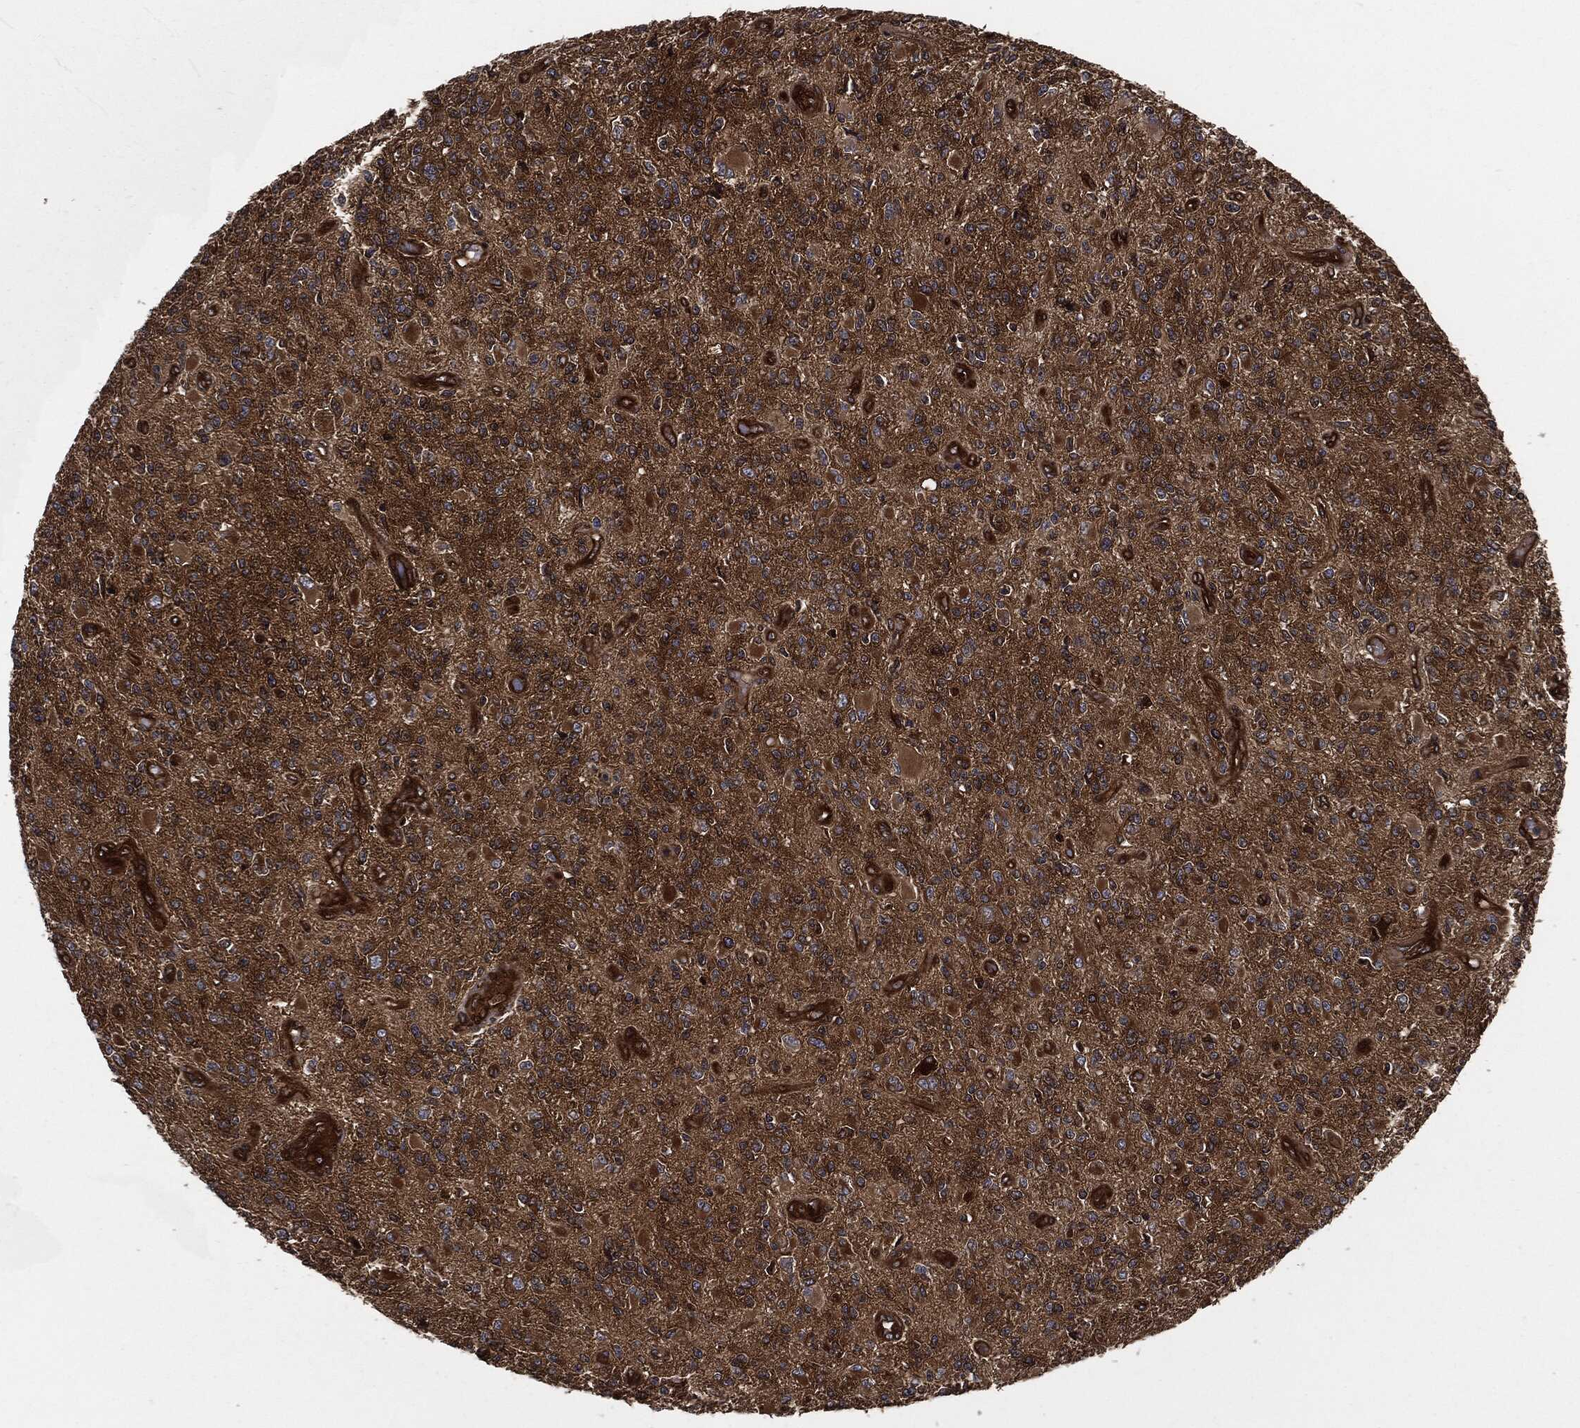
{"staining": {"intensity": "strong", "quantity": ">75%", "location": "cytoplasmic/membranous"}, "tissue": "glioma", "cell_type": "Tumor cells", "image_type": "cancer", "snomed": [{"axis": "morphology", "description": "Glioma, malignant, High grade"}, {"axis": "topography", "description": "Brain"}], "caption": "Human glioma stained with a protein marker shows strong staining in tumor cells.", "gene": "XPNPEP1", "patient": {"sex": "female", "age": 63}}